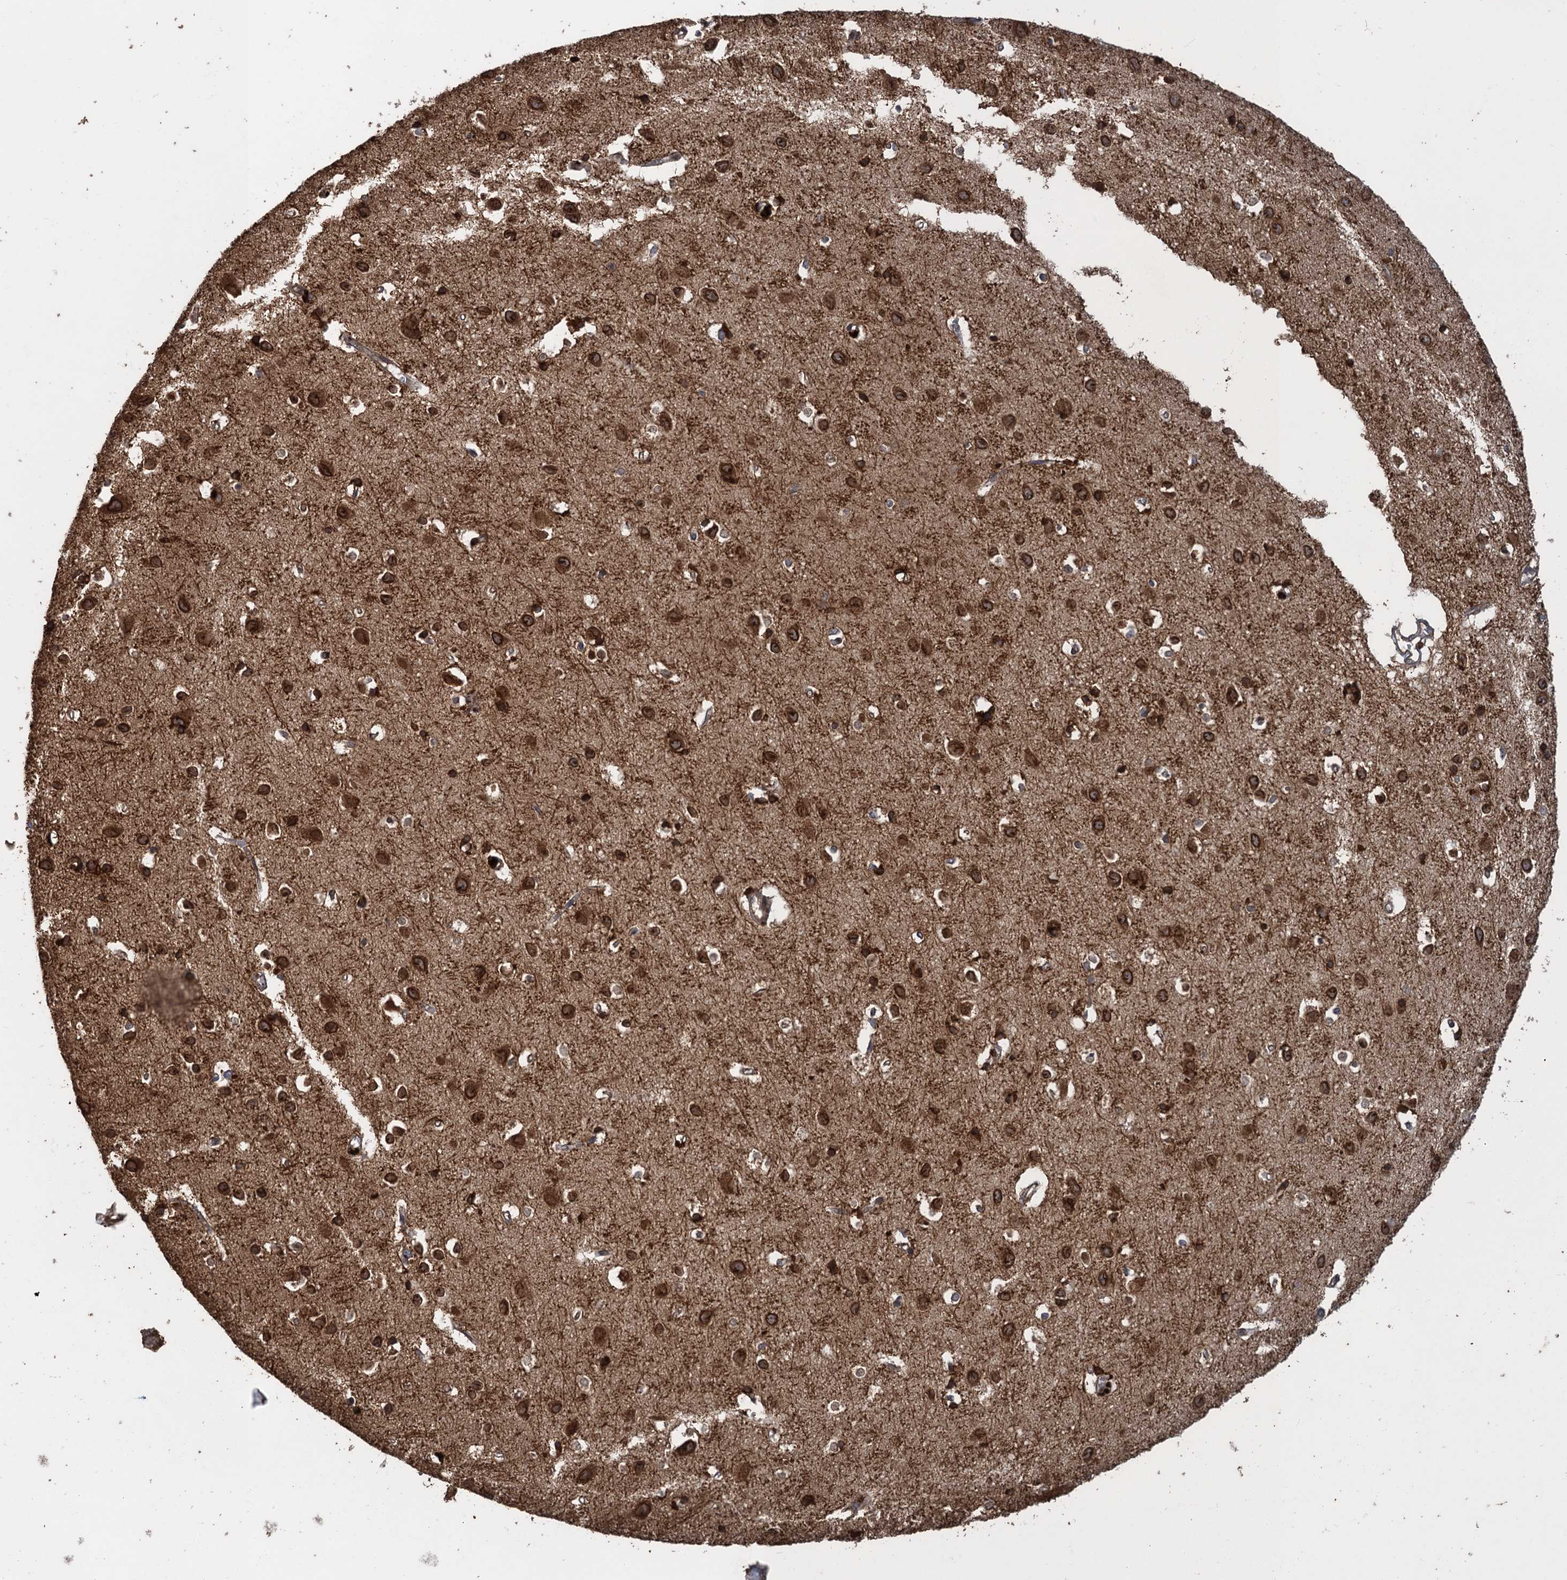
{"staining": {"intensity": "negative", "quantity": "none", "location": "none"}, "tissue": "cerebral cortex", "cell_type": "Endothelial cells", "image_type": "normal", "snomed": [{"axis": "morphology", "description": "Normal tissue, NOS"}, {"axis": "topography", "description": "Cerebral cortex"}], "caption": "This is a image of immunohistochemistry staining of normal cerebral cortex, which shows no expression in endothelial cells.", "gene": "GLE1", "patient": {"sex": "female", "age": 64}}